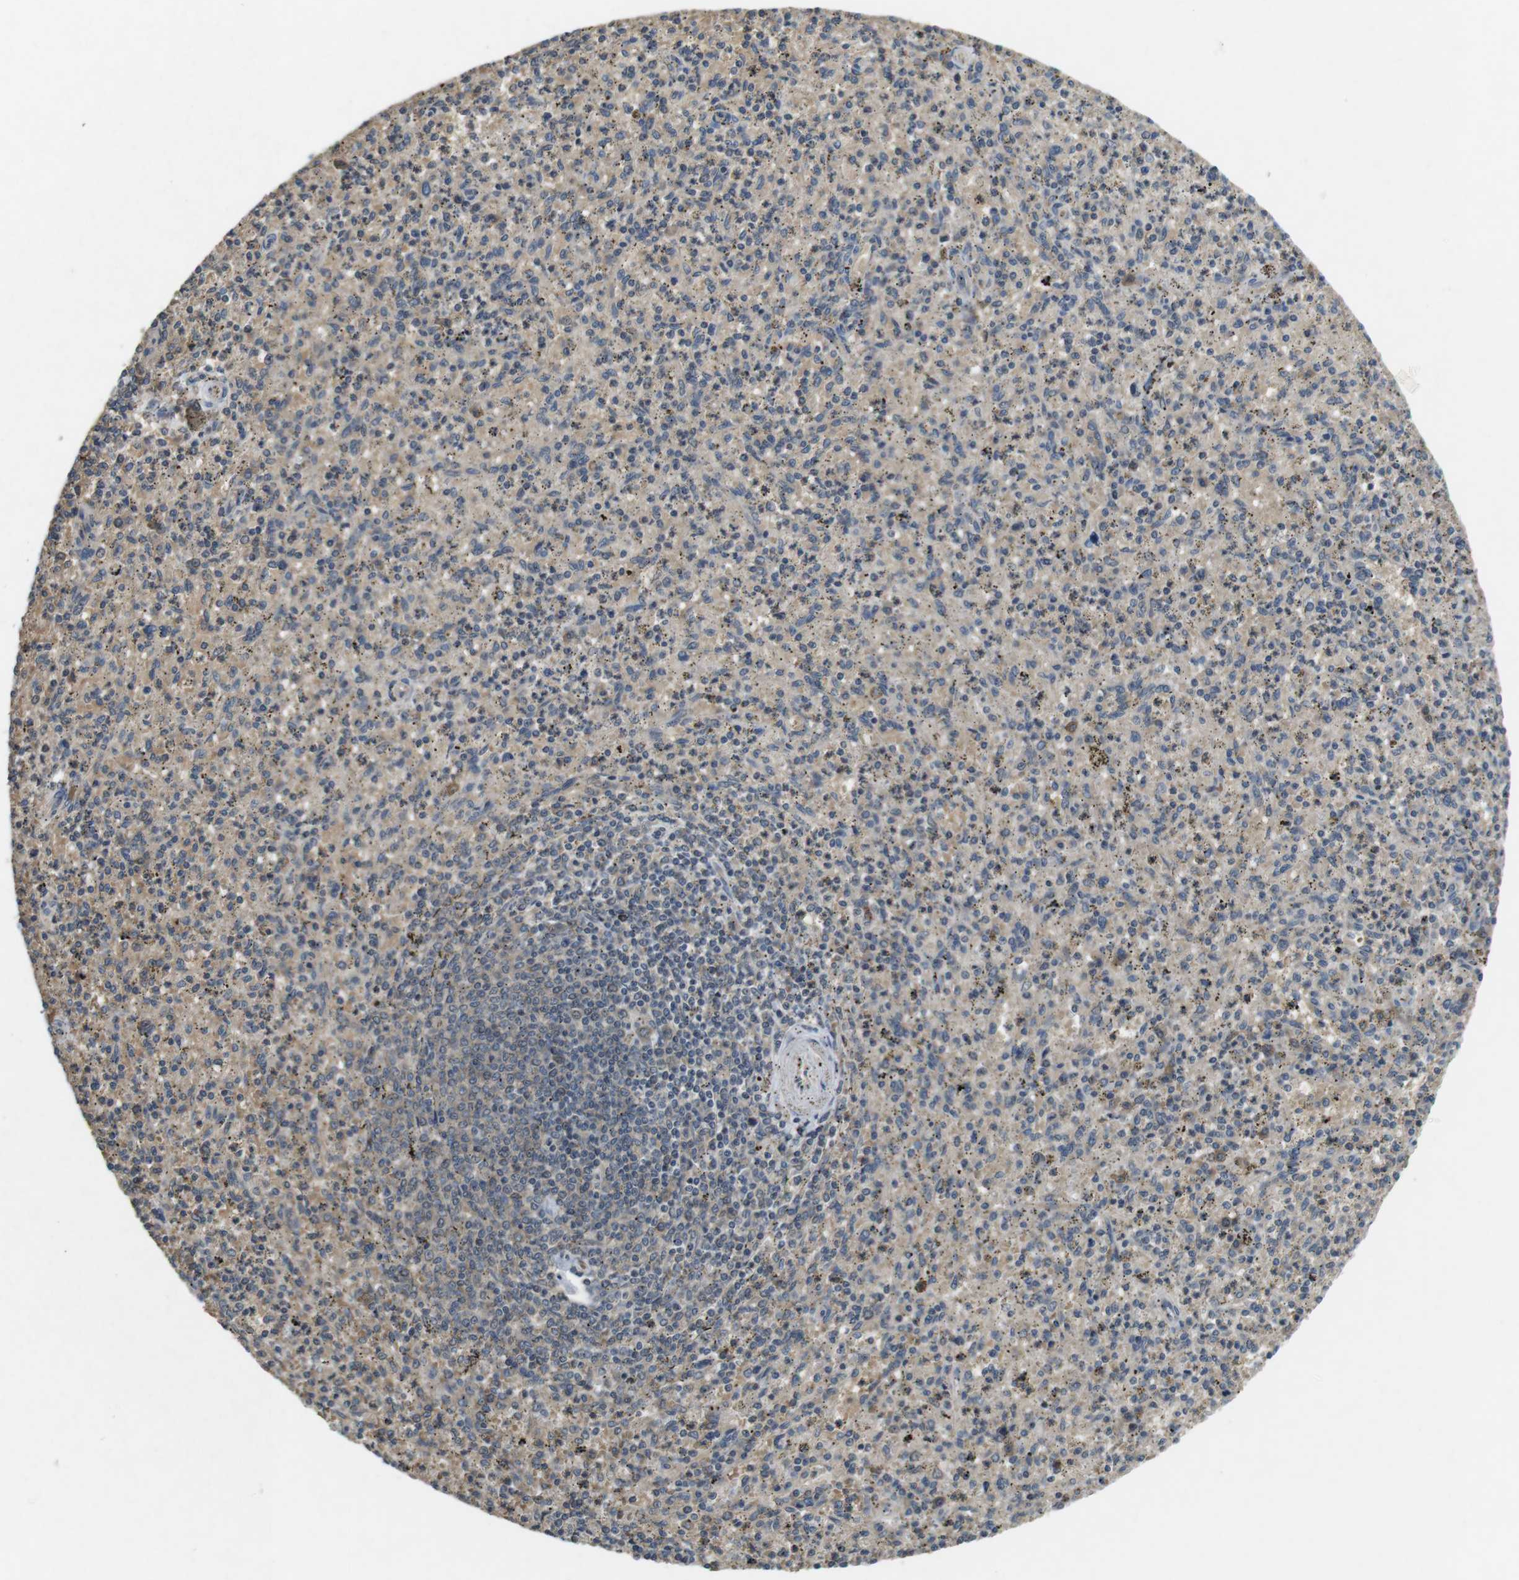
{"staining": {"intensity": "moderate", "quantity": "<25%", "location": "cytoplasmic/membranous"}, "tissue": "spleen", "cell_type": "Cells in red pulp", "image_type": "normal", "snomed": [{"axis": "morphology", "description": "Normal tissue, NOS"}, {"axis": "topography", "description": "Spleen"}], "caption": "Brown immunohistochemical staining in normal human spleen reveals moderate cytoplasmic/membranous staining in about <25% of cells in red pulp. The protein of interest is shown in brown color, while the nuclei are stained blue.", "gene": "SUGT1", "patient": {"sex": "male", "age": 72}}